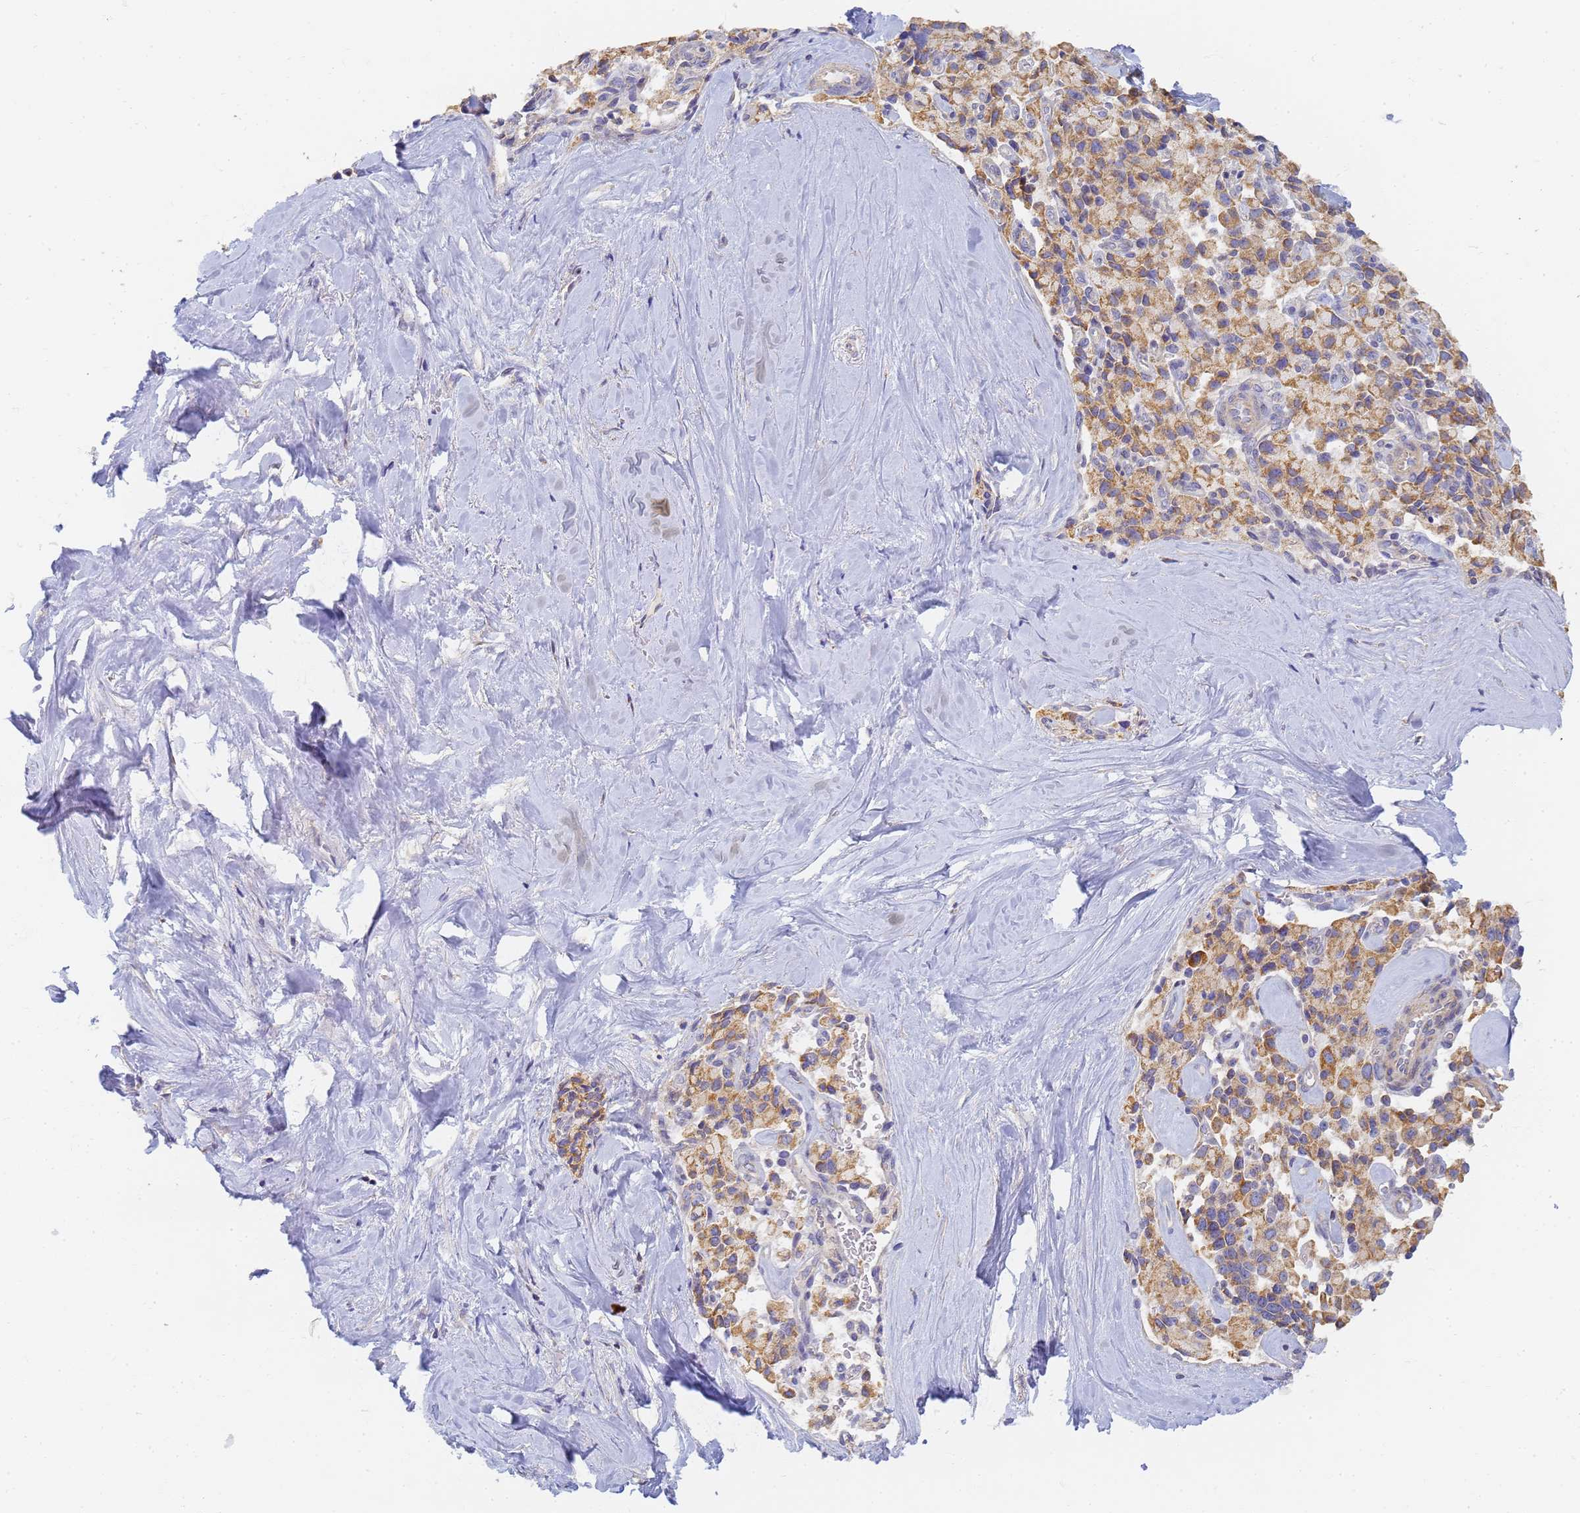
{"staining": {"intensity": "moderate", "quantity": ">75%", "location": "cytoplasmic/membranous"}, "tissue": "pancreatic cancer", "cell_type": "Tumor cells", "image_type": "cancer", "snomed": [{"axis": "morphology", "description": "Adenocarcinoma, NOS"}, {"axis": "topography", "description": "Pancreas"}], "caption": "Immunohistochemical staining of adenocarcinoma (pancreatic) exhibits medium levels of moderate cytoplasmic/membranous protein positivity in about >75% of tumor cells.", "gene": "UTP23", "patient": {"sex": "male", "age": 65}}